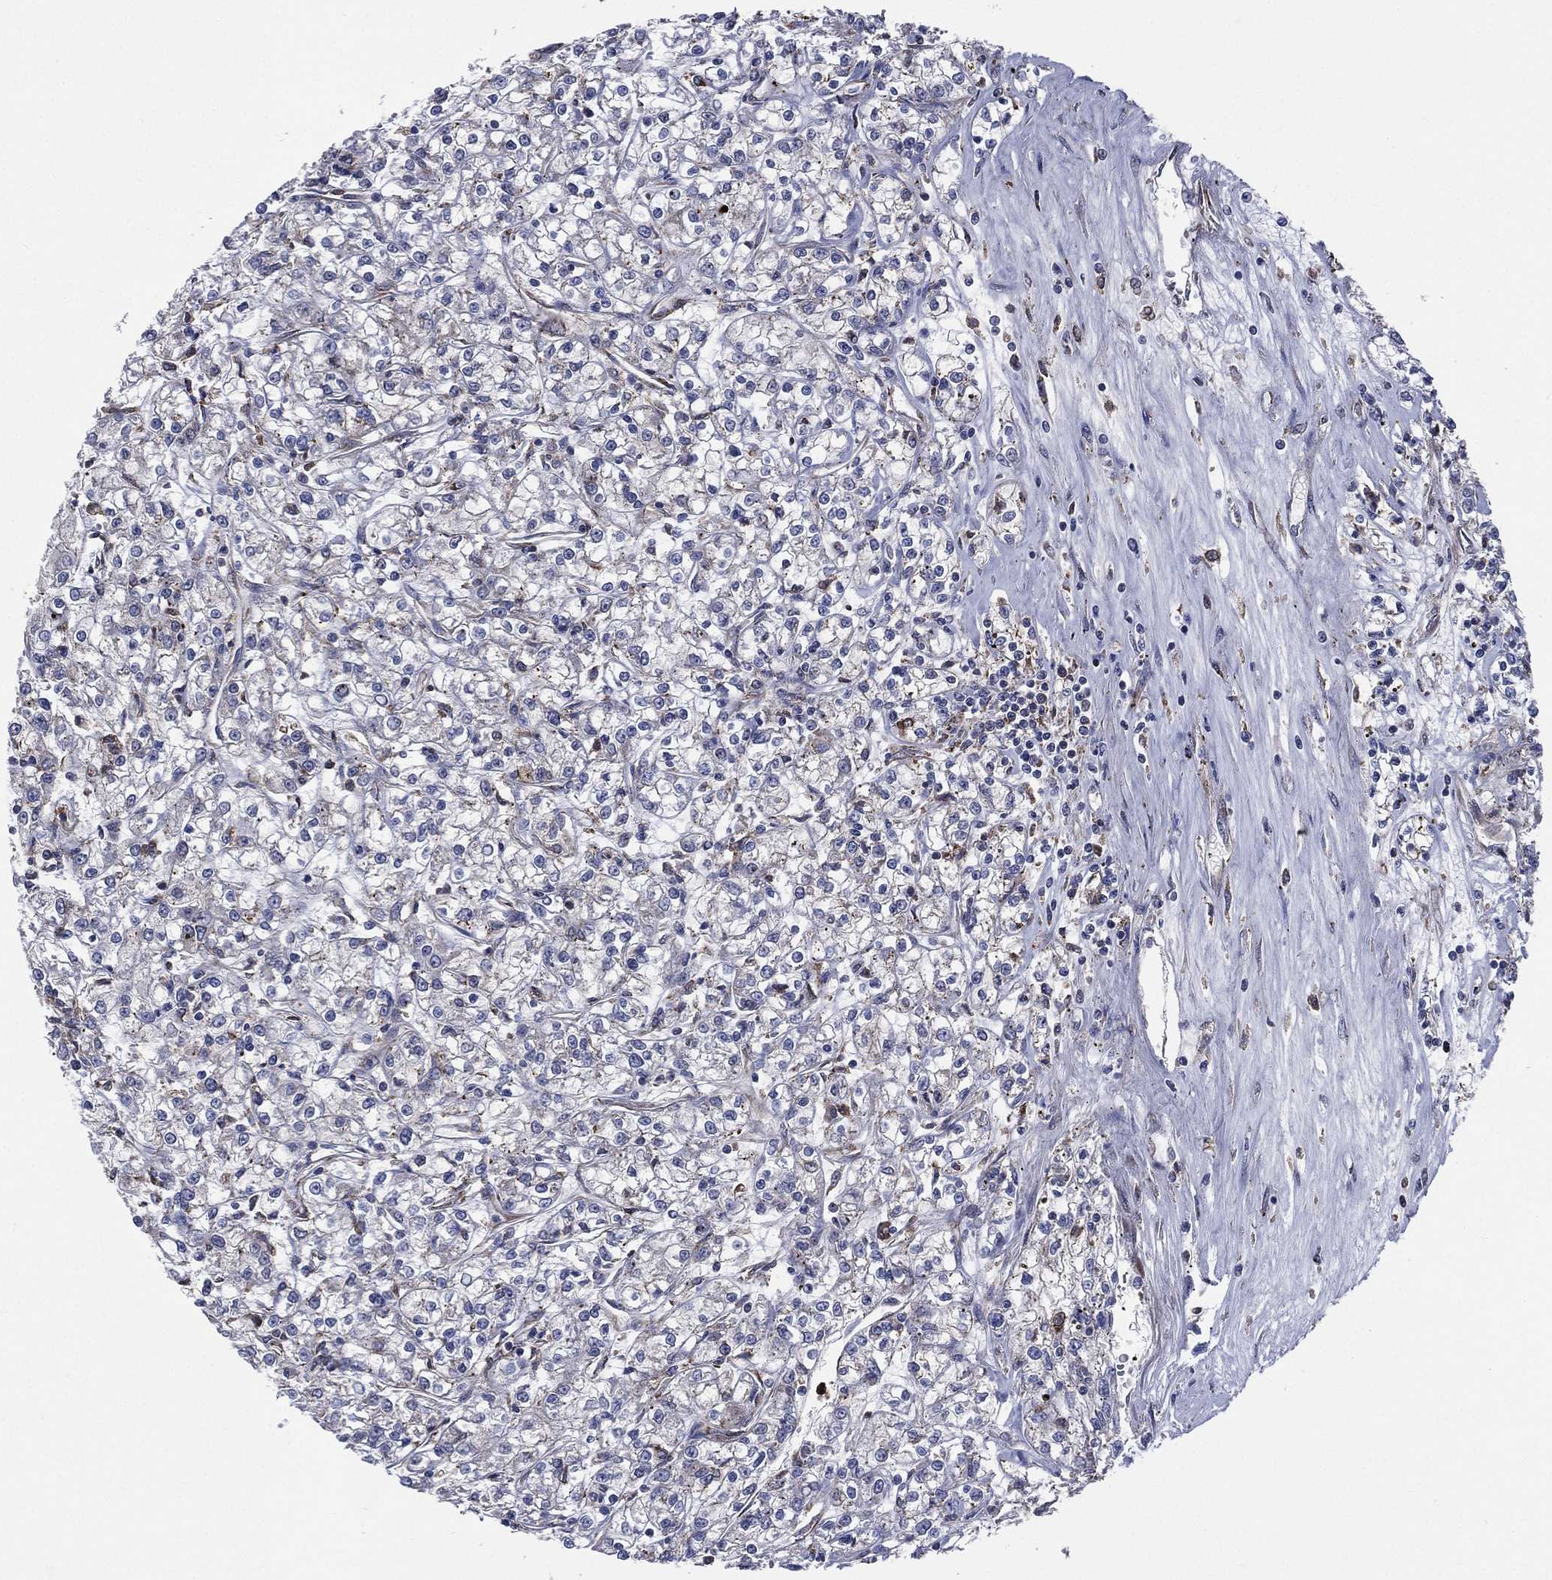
{"staining": {"intensity": "negative", "quantity": "none", "location": "none"}, "tissue": "renal cancer", "cell_type": "Tumor cells", "image_type": "cancer", "snomed": [{"axis": "morphology", "description": "Adenocarcinoma, NOS"}, {"axis": "topography", "description": "Kidney"}], "caption": "Immunohistochemical staining of renal adenocarcinoma displays no significant expression in tumor cells. (DAB immunohistochemistry (IHC), high magnification).", "gene": "CCDC159", "patient": {"sex": "female", "age": 59}}